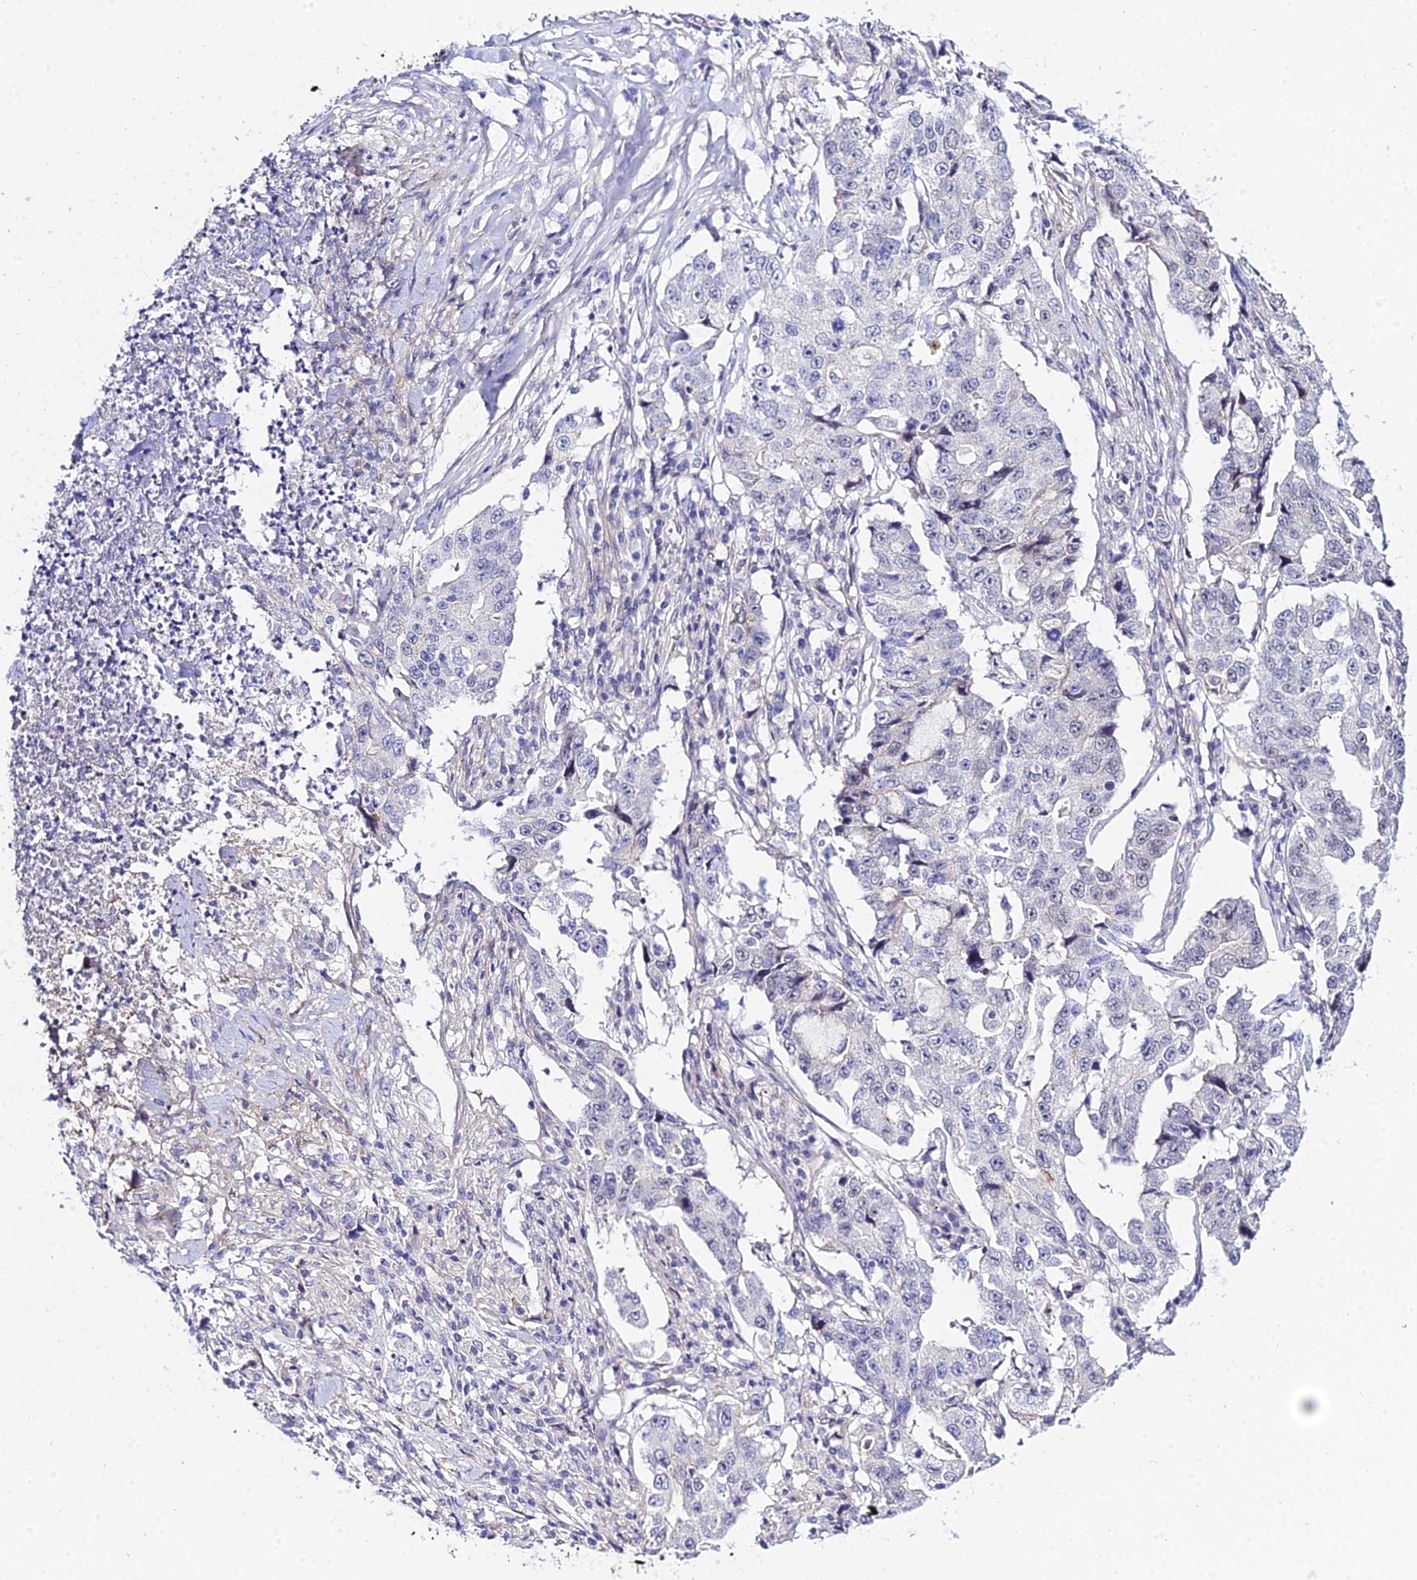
{"staining": {"intensity": "negative", "quantity": "none", "location": "none"}, "tissue": "lung cancer", "cell_type": "Tumor cells", "image_type": "cancer", "snomed": [{"axis": "morphology", "description": "Adenocarcinoma, NOS"}, {"axis": "topography", "description": "Lung"}], "caption": "This is an immunohistochemistry photomicrograph of human lung cancer (adenocarcinoma). There is no staining in tumor cells.", "gene": "ZNF628", "patient": {"sex": "female", "age": 51}}